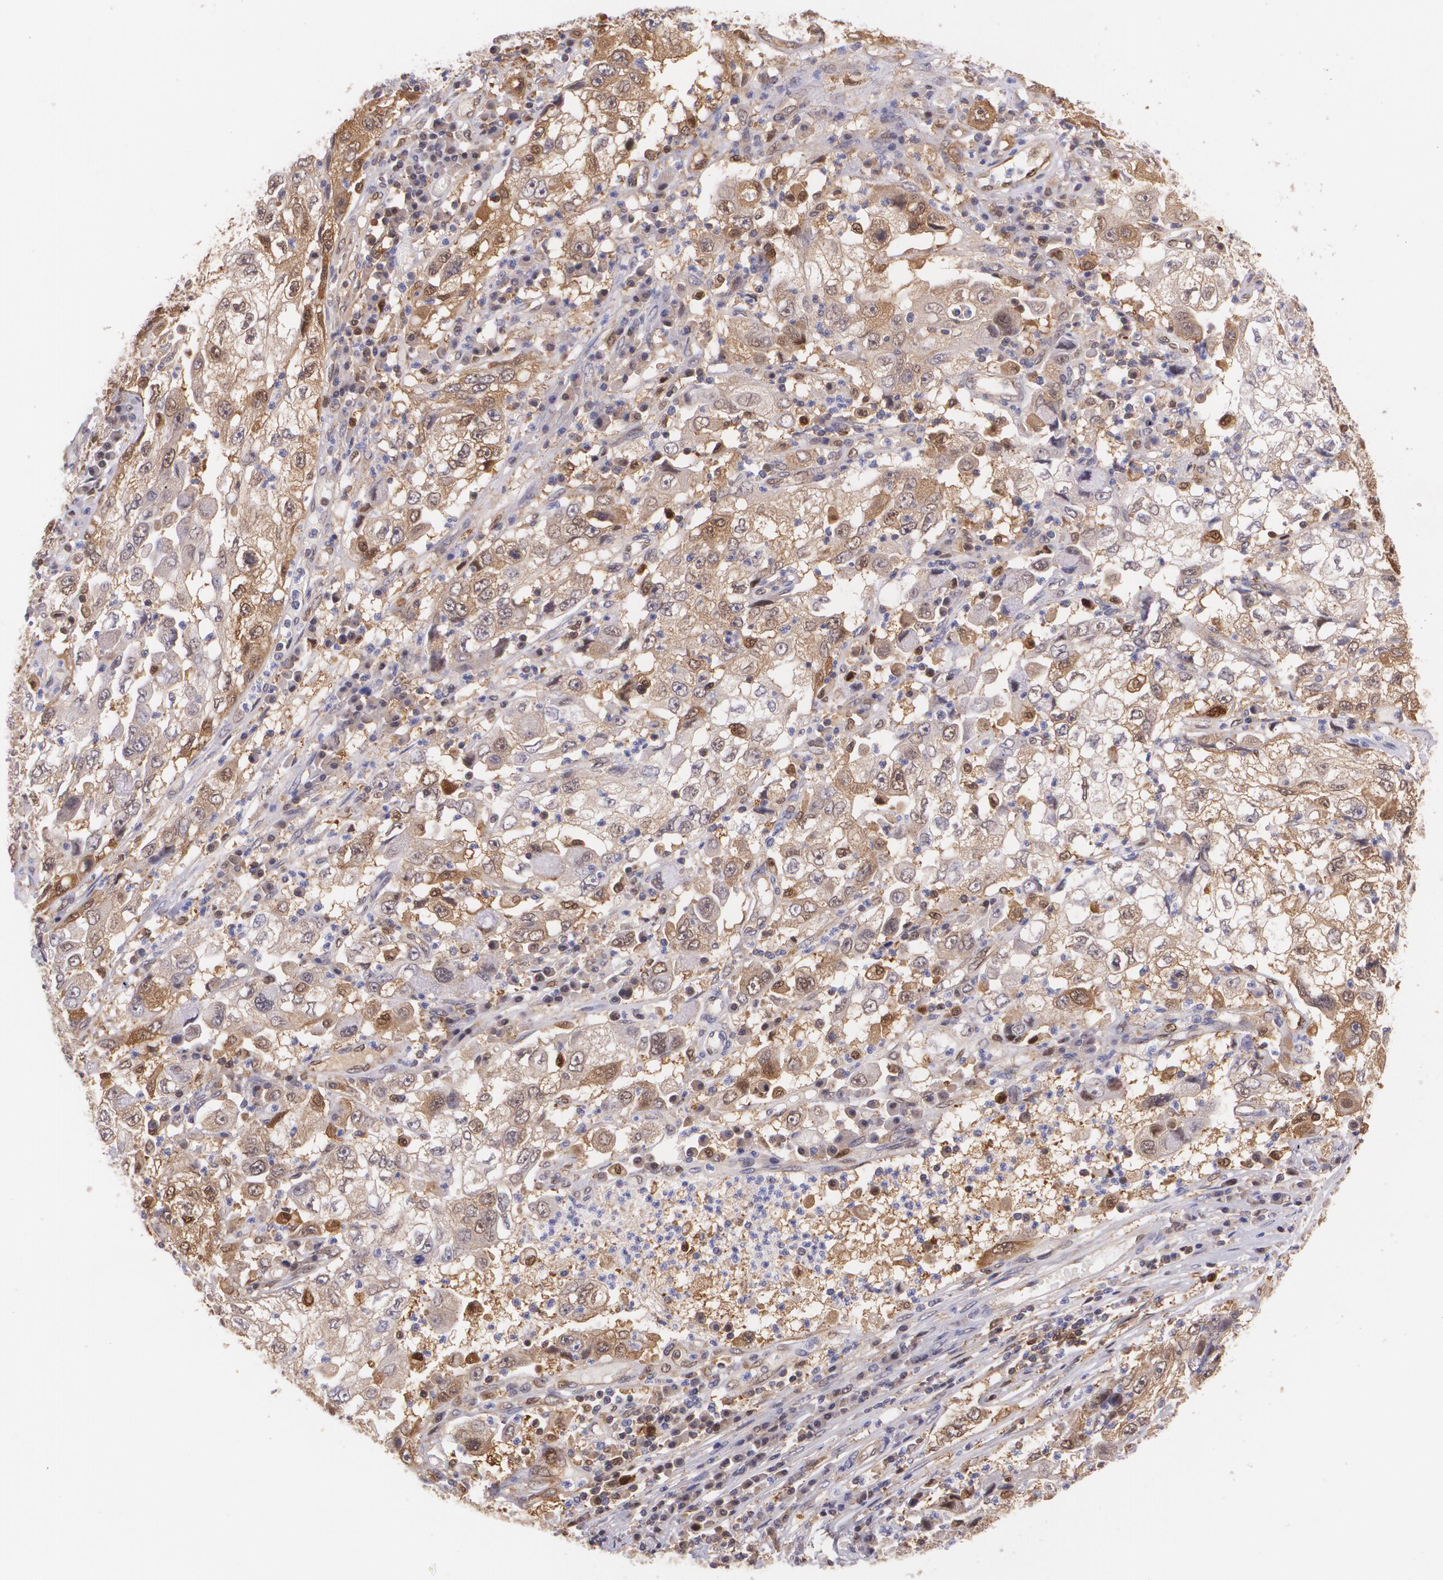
{"staining": {"intensity": "moderate", "quantity": ">75%", "location": "cytoplasmic/membranous,nuclear"}, "tissue": "cervical cancer", "cell_type": "Tumor cells", "image_type": "cancer", "snomed": [{"axis": "morphology", "description": "Squamous cell carcinoma, NOS"}, {"axis": "topography", "description": "Cervix"}], "caption": "Moderate cytoplasmic/membranous and nuclear protein staining is seen in about >75% of tumor cells in cervical cancer.", "gene": "HSPH1", "patient": {"sex": "female", "age": 36}}